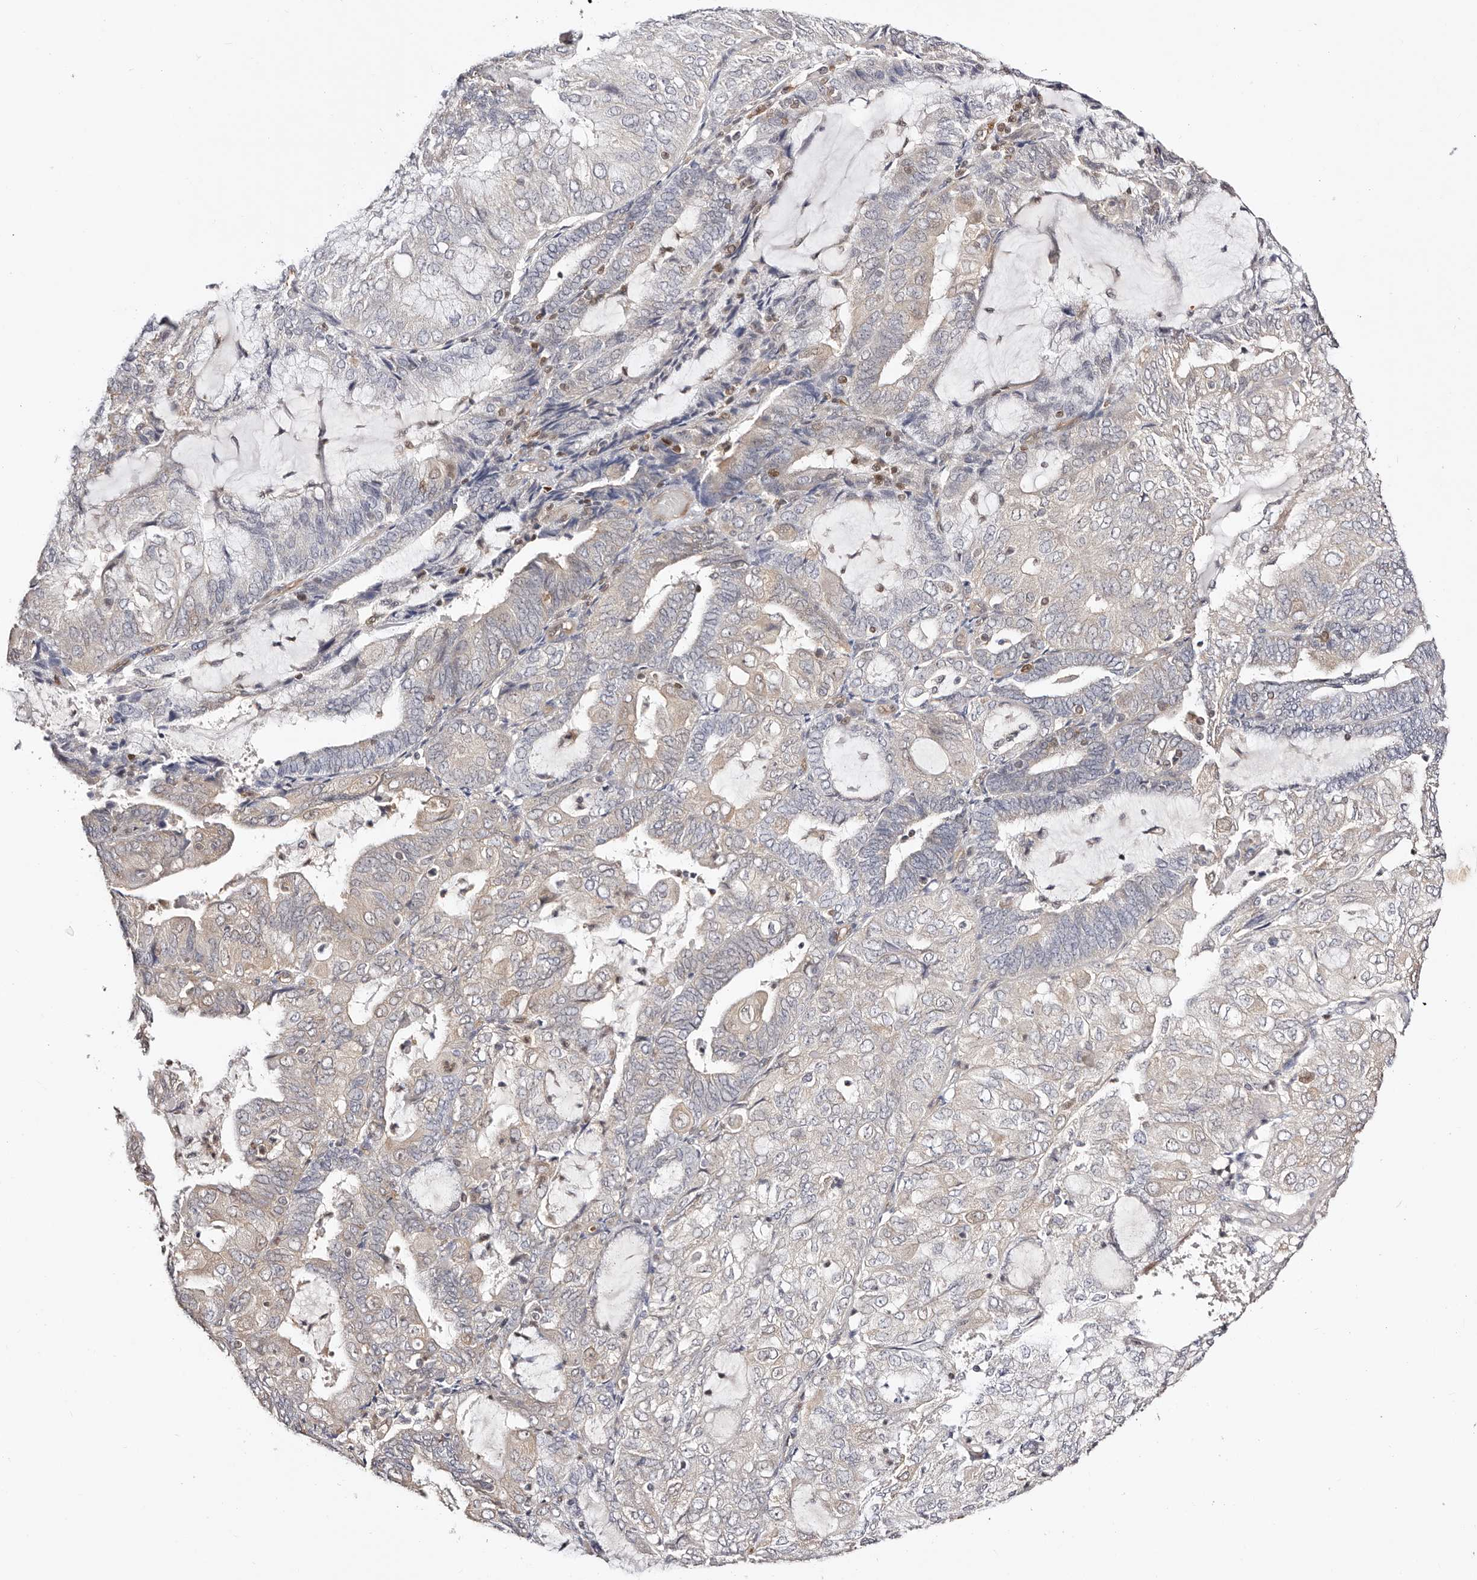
{"staining": {"intensity": "weak", "quantity": "<25%", "location": "cytoplasmic/membranous,nuclear"}, "tissue": "endometrial cancer", "cell_type": "Tumor cells", "image_type": "cancer", "snomed": [{"axis": "morphology", "description": "Adenocarcinoma, NOS"}, {"axis": "topography", "description": "Endometrium"}], "caption": "Immunohistochemistry micrograph of neoplastic tissue: endometrial cancer stained with DAB (3,3'-diaminobenzidine) demonstrates no significant protein expression in tumor cells.", "gene": "STAT5A", "patient": {"sex": "female", "age": 81}}